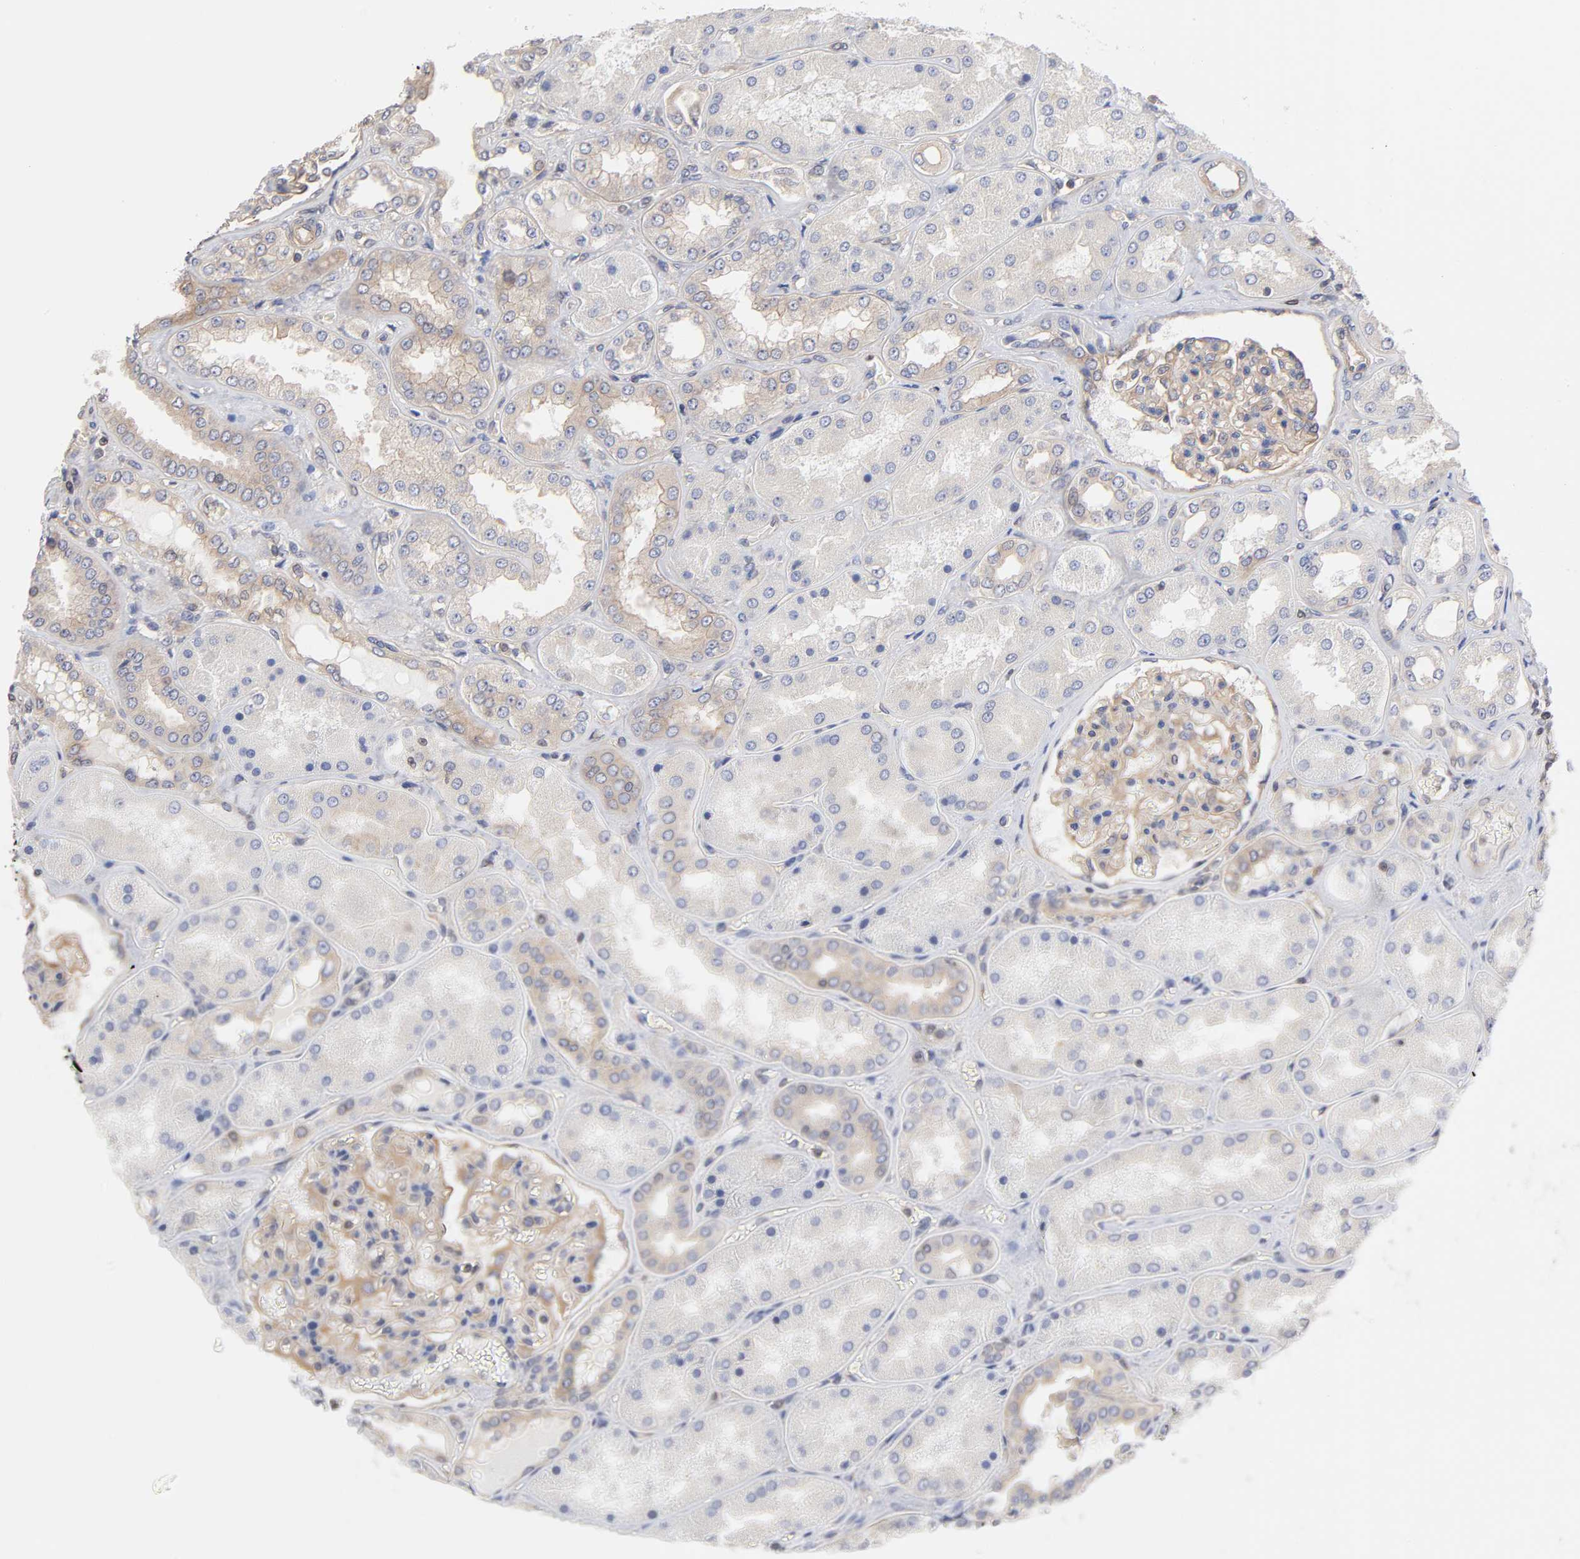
{"staining": {"intensity": "moderate", "quantity": ">75%", "location": "cytoplasmic/membranous"}, "tissue": "kidney", "cell_type": "Cells in glomeruli", "image_type": "normal", "snomed": [{"axis": "morphology", "description": "Normal tissue, NOS"}, {"axis": "topography", "description": "Kidney"}], "caption": "An IHC micrograph of benign tissue is shown. Protein staining in brown shows moderate cytoplasmic/membranous positivity in kidney within cells in glomeruli.", "gene": "STRN3", "patient": {"sex": "female", "age": 56}}